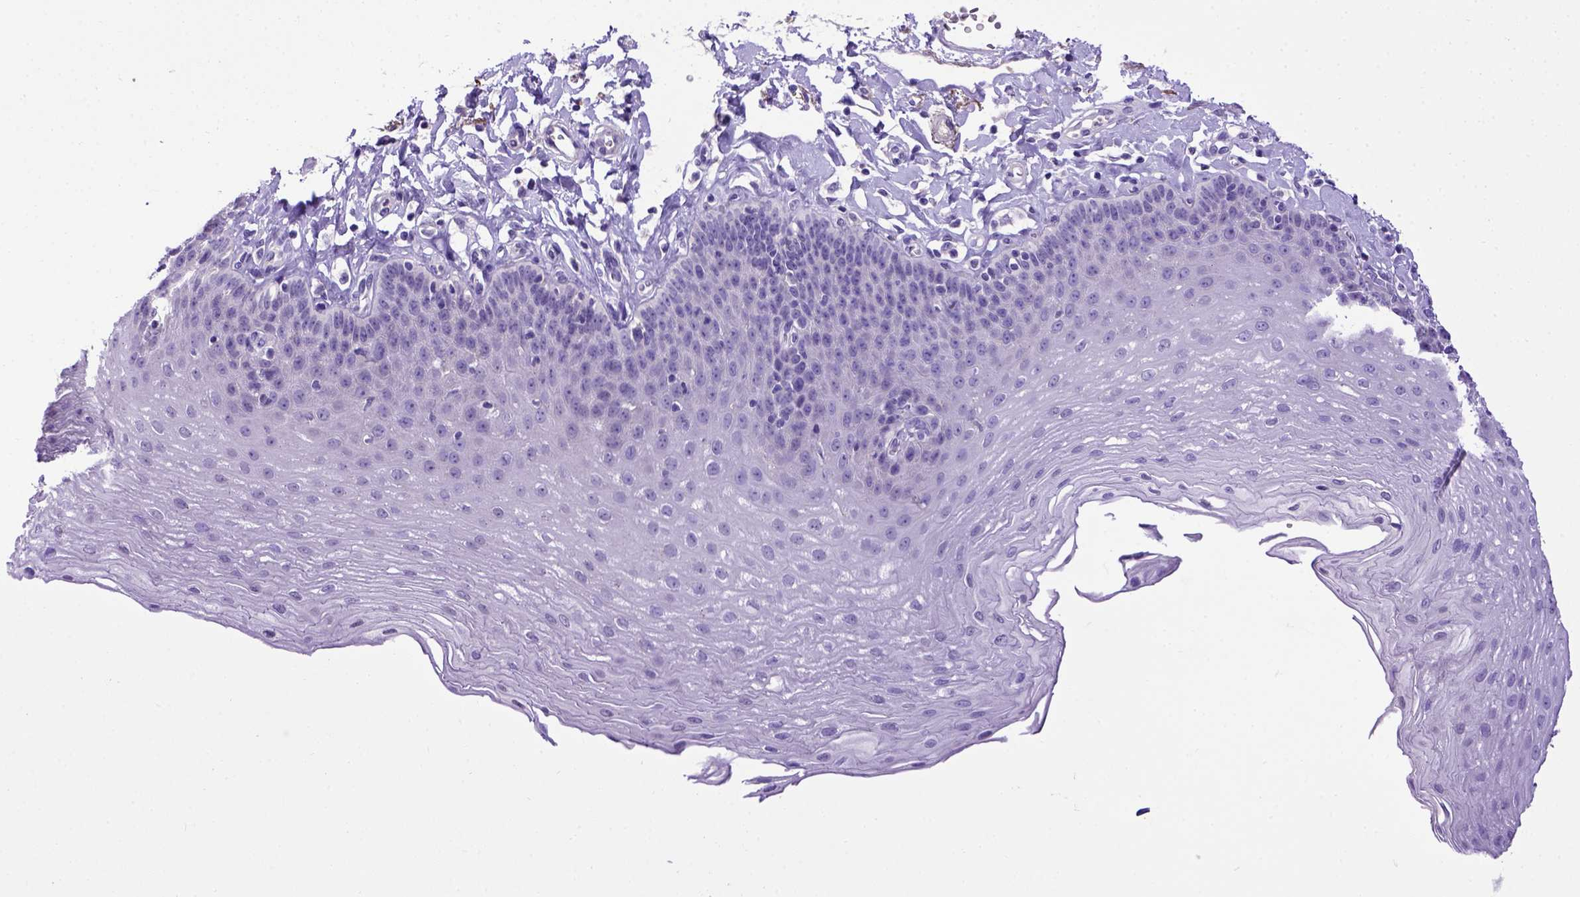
{"staining": {"intensity": "negative", "quantity": "none", "location": "none"}, "tissue": "esophagus", "cell_type": "Squamous epithelial cells", "image_type": "normal", "snomed": [{"axis": "morphology", "description": "Normal tissue, NOS"}, {"axis": "topography", "description": "Esophagus"}], "caption": "Immunohistochemistry histopathology image of unremarkable esophagus: esophagus stained with DAB shows no significant protein expression in squamous epithelial cells.", "gene": "ADAM12", "patient": {"sex": "female", "age": 81}}